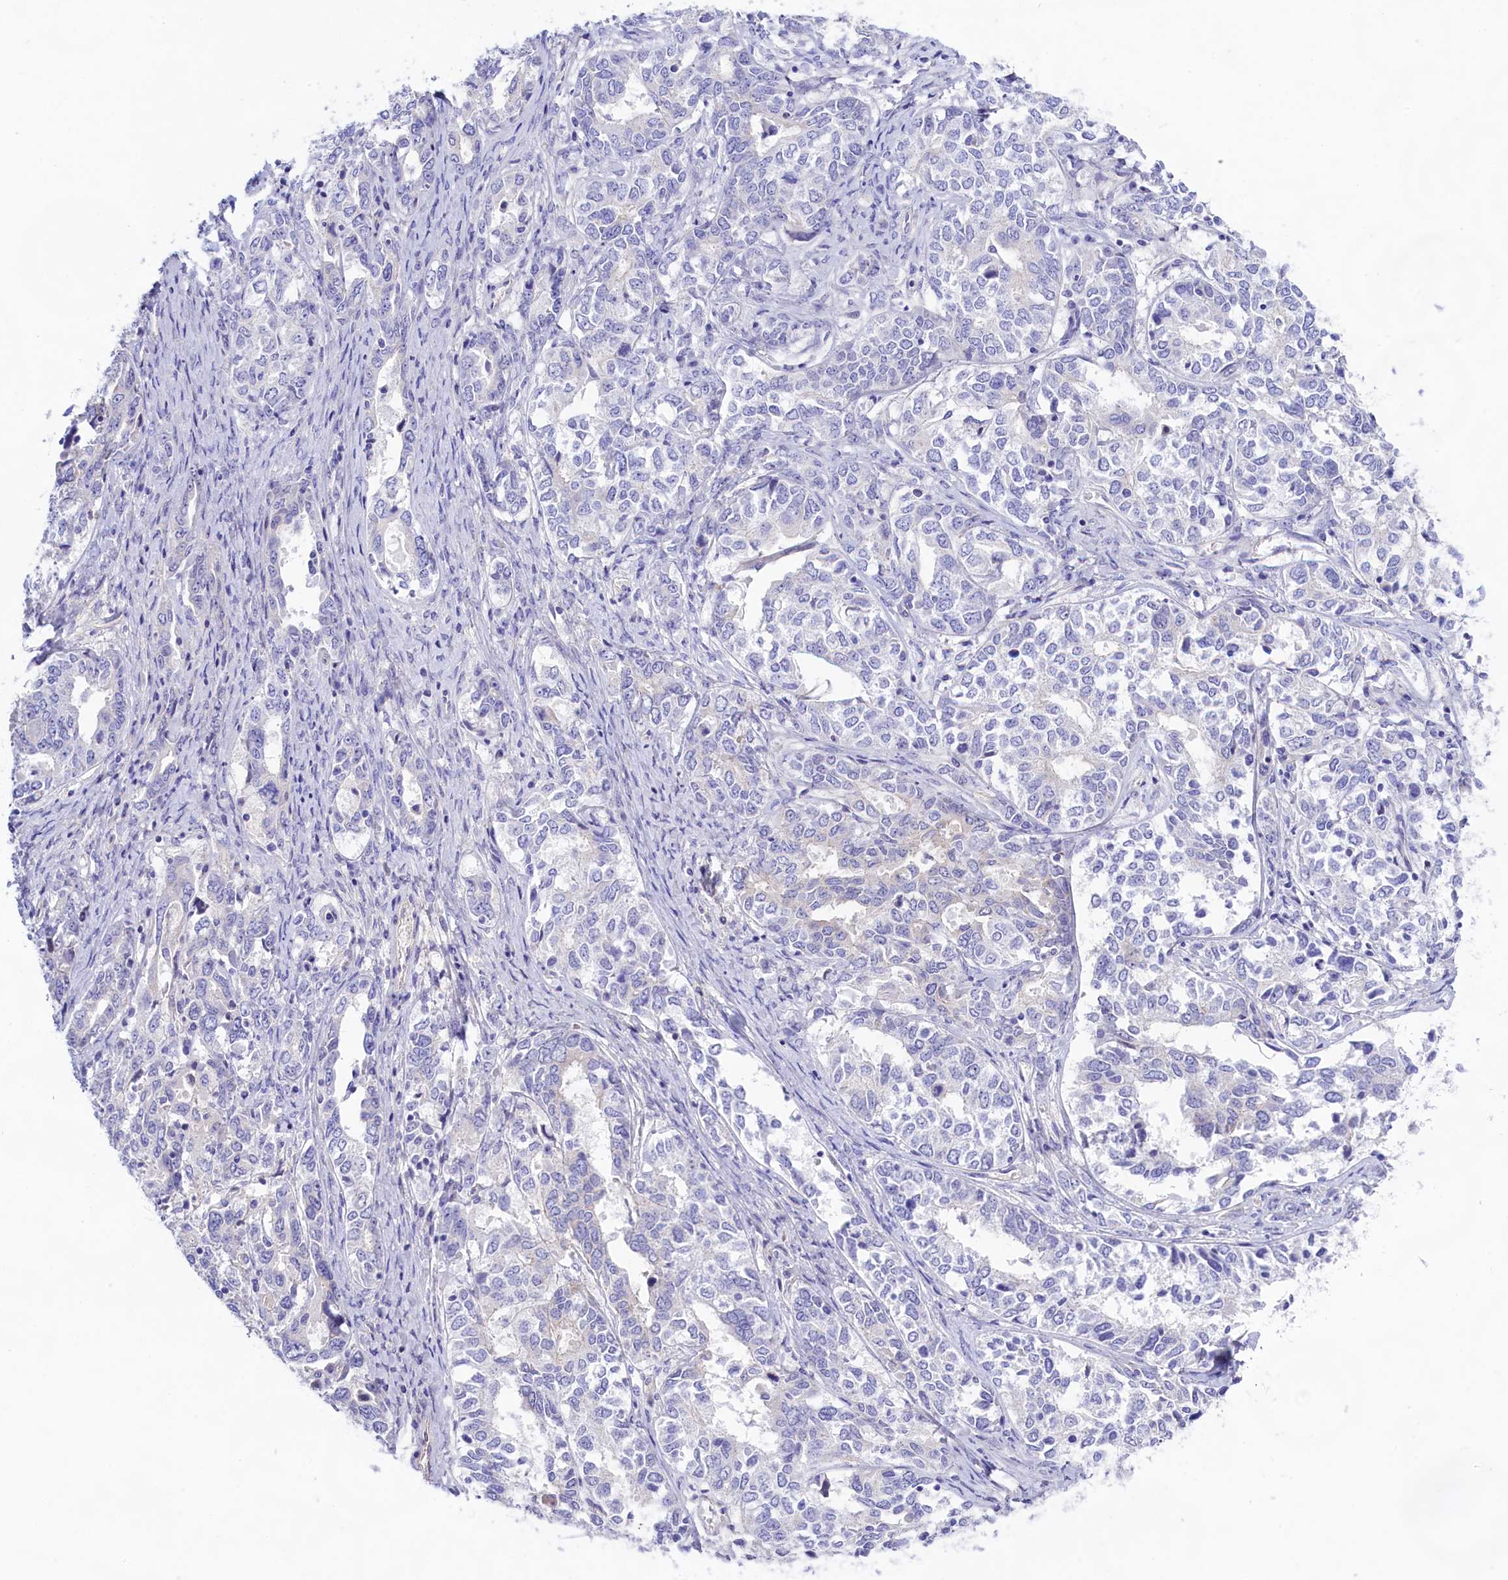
{"staining": {"intensity": "negative", "quantity": "none", "location": "none"}, "tissue": "ovarian cancer", "cell_type": "Tumor cells", "image_type": "cancer", "snomed": [{"axis": "morphology", "description": "Carcinoma, endometroid"}, {"axis": "topography", "description": "Ovary"}], "caption": "Human ovarian cancer stained for a protein using immunohistochemistry displays no staining in tumor cells.", "gene": "PPP1R13L", "patient": {"sex": "female", "age": 62}}